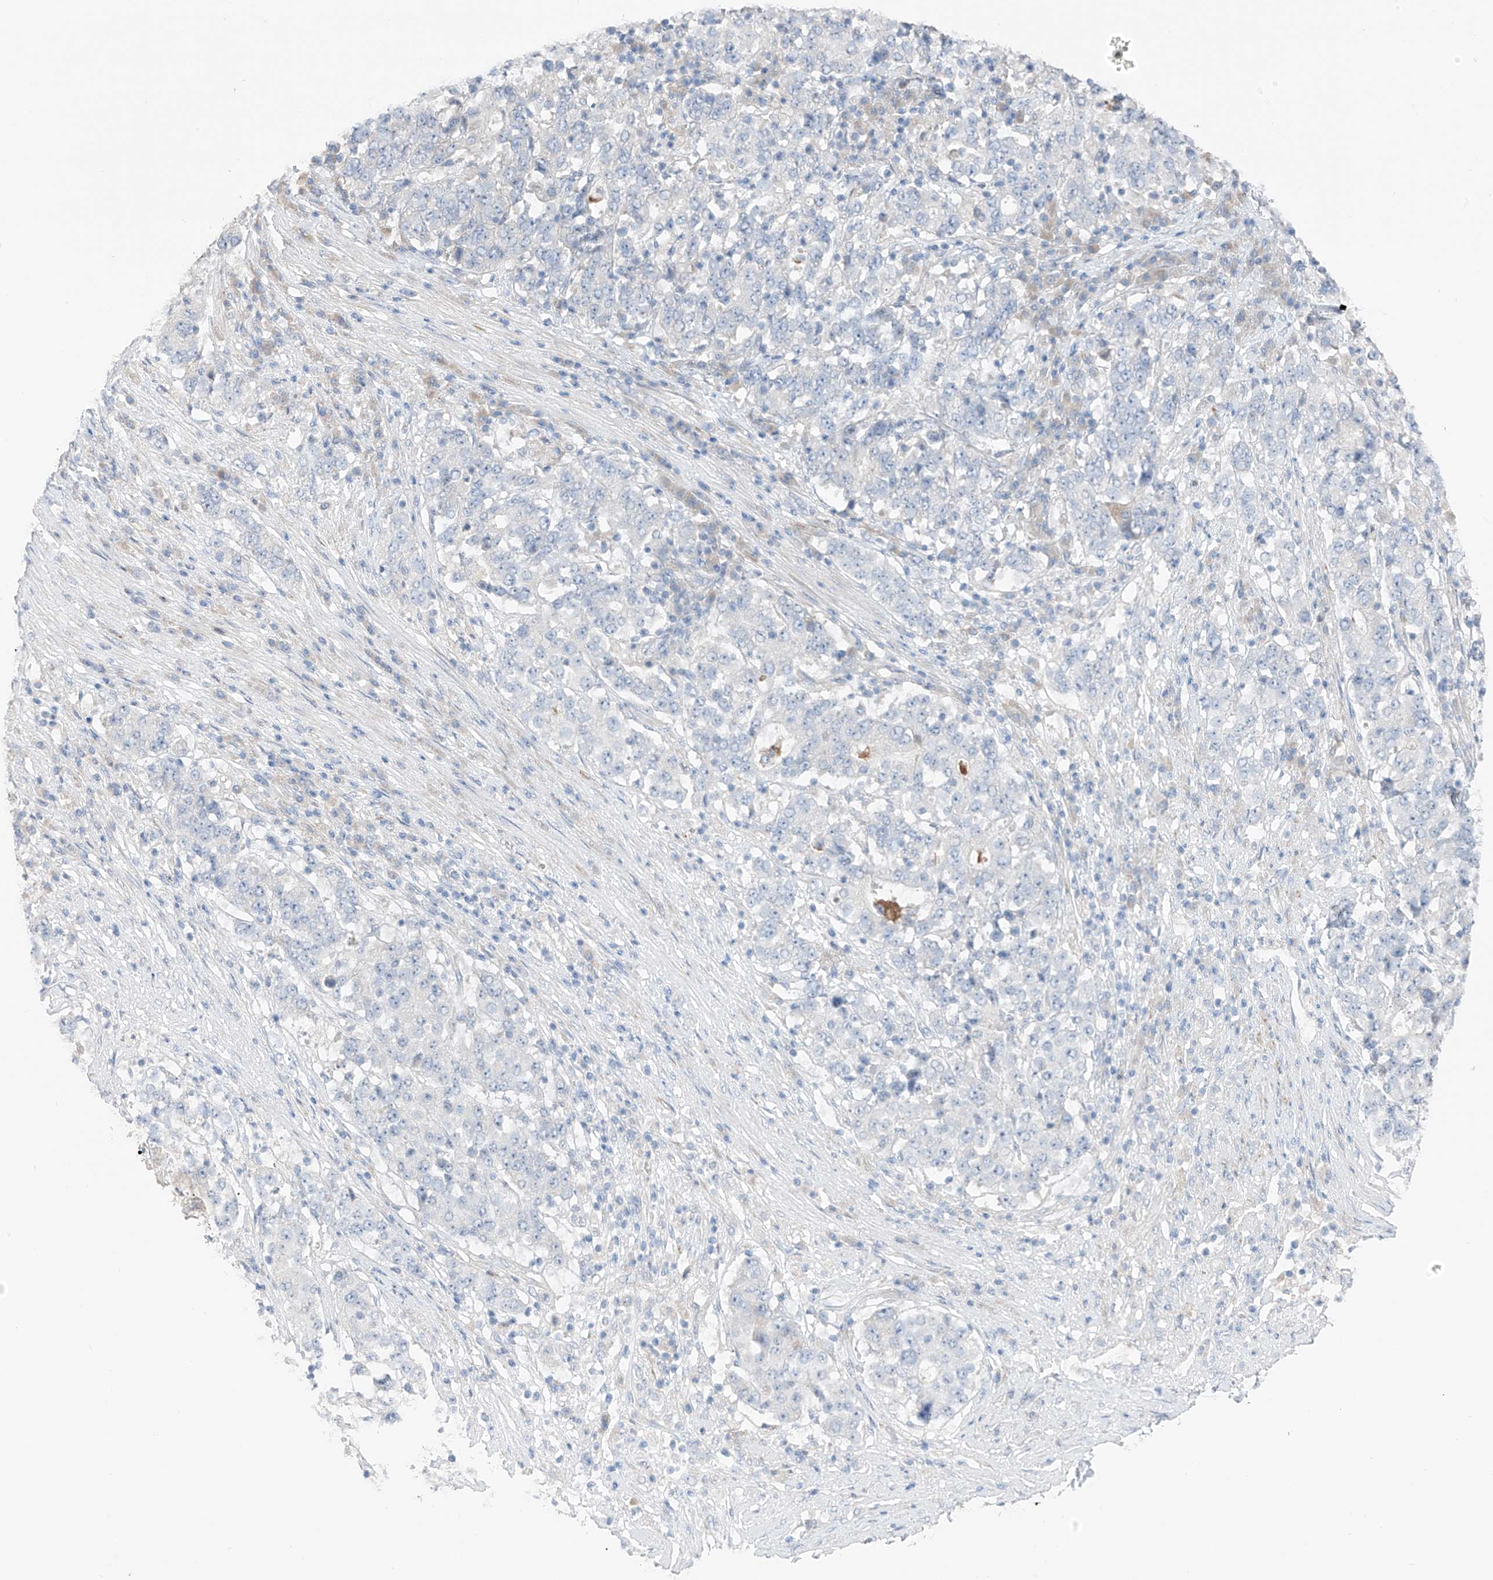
{"staining": {"intensity": "negative", "quantity": "none", "location": "none"}, "tissue": "stomach cancer", "cell_type": "Tumor cells", "image_type": "cancer", "snomed": [{"axis": "morphology", "description": "Adenocarcinoma, NOS"}, {"axis": "topography", "description": "Stomach"}], "caption": "Histopathology image shows no protein expression in tumor cells of stomach adenocarcinoma tissue.", "gene": "NALCN", "patient": {"sex": "male", "age": 59}}